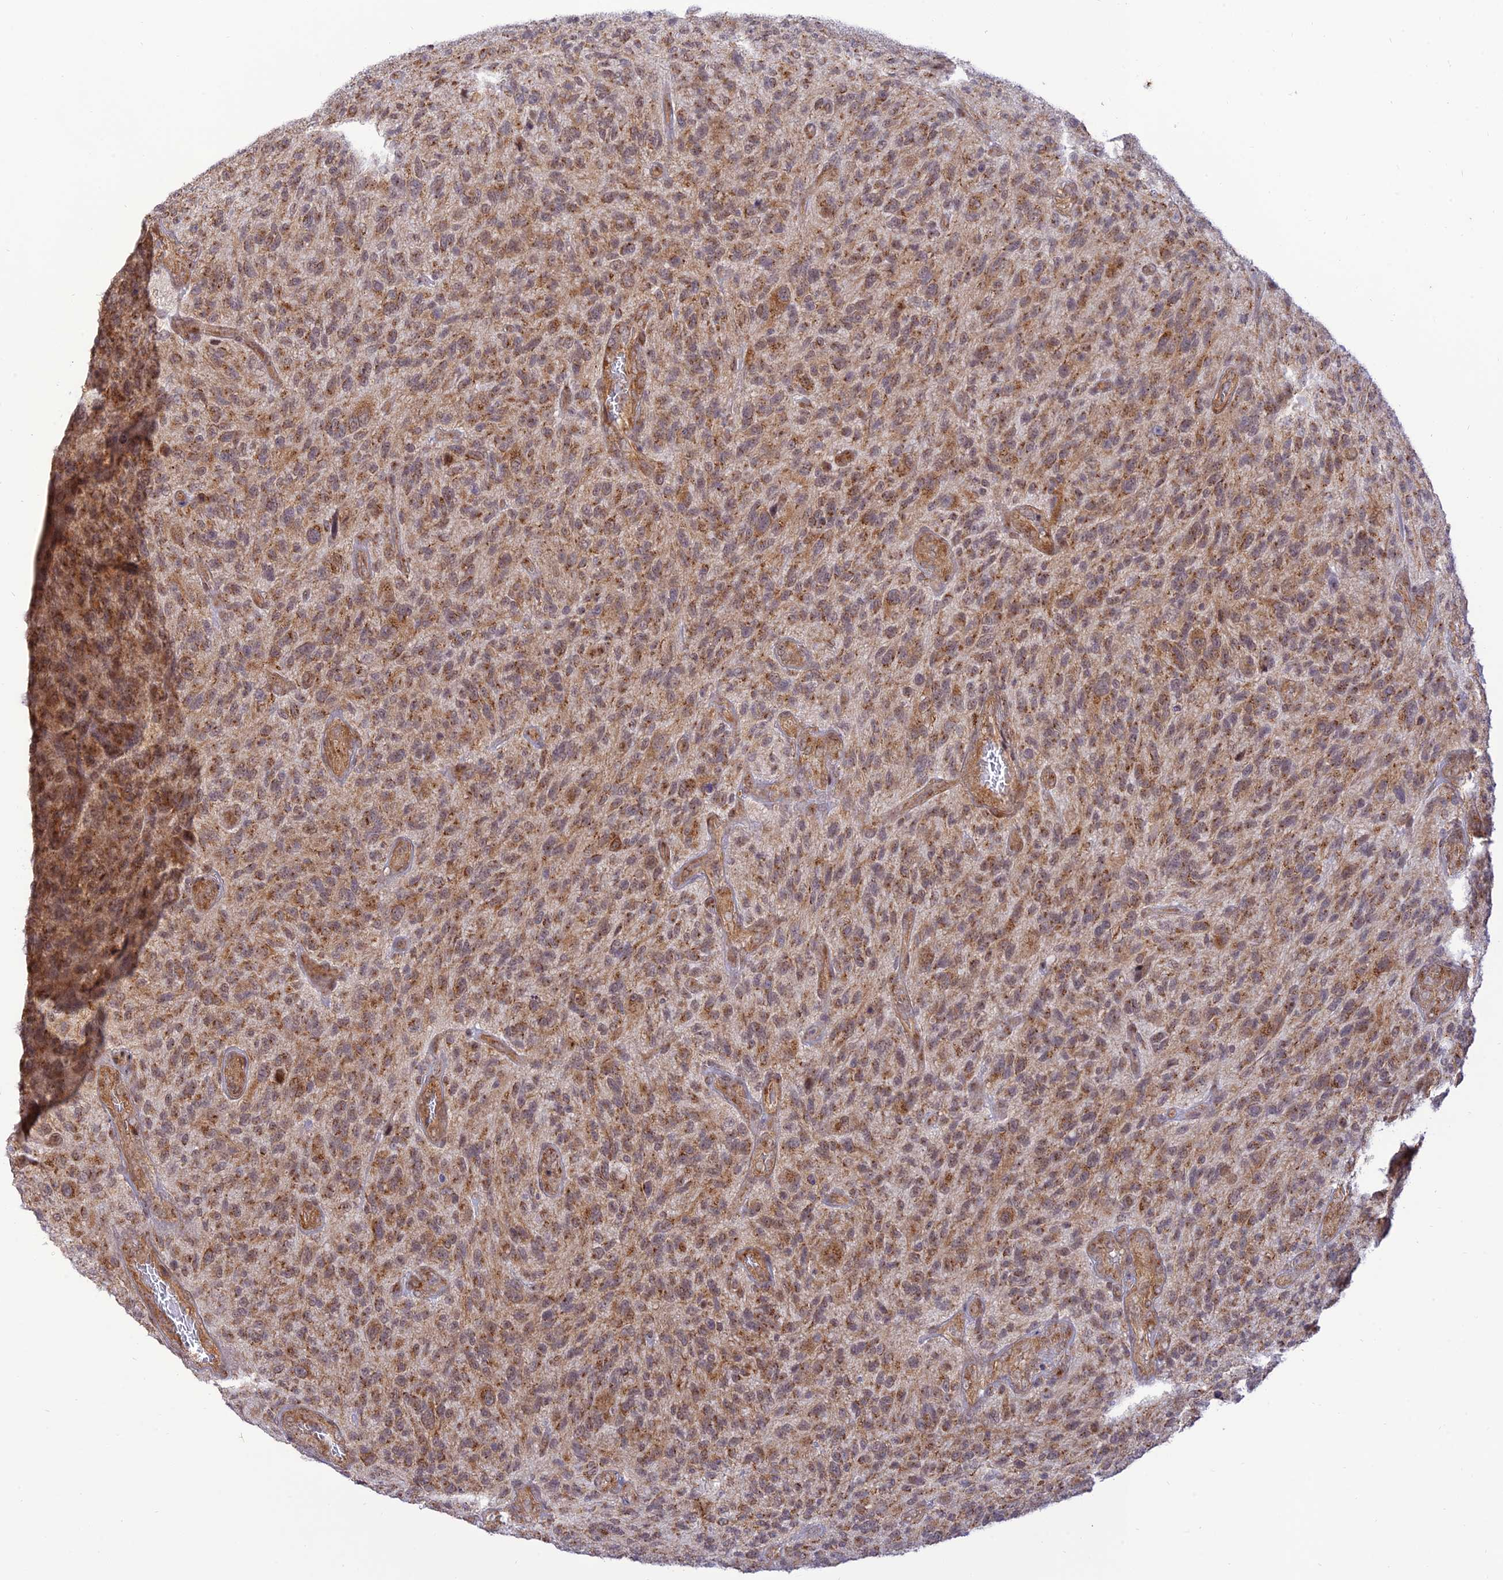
{"staining": {"intensity": "moderate", "quantity": ">75%", "location": "cytoplasmic/membranous"}, "tissue": "glioma", "cell_type": "Tumor cells", "image_type": "cancer", "snomed": [{"axis": "morphology", "description": "Glioma, malignant, High grade"}, {"axis": "topography", "description": "Brain"}], "caption": "Immunohistochemistry of malignant glioma (high-grade) shows medium levels of moderate cytoplasmic/membranous positivity in approximately >75% of tumor cells. The staining is performed using DAB (3,3'-diaminobenzidine) brown chromogen to label protein expression. The nuclei are counter-stained blue using hematoxylin.", "gene": "GOLGA3", "patient": {"sex": "male", "age": 47}}